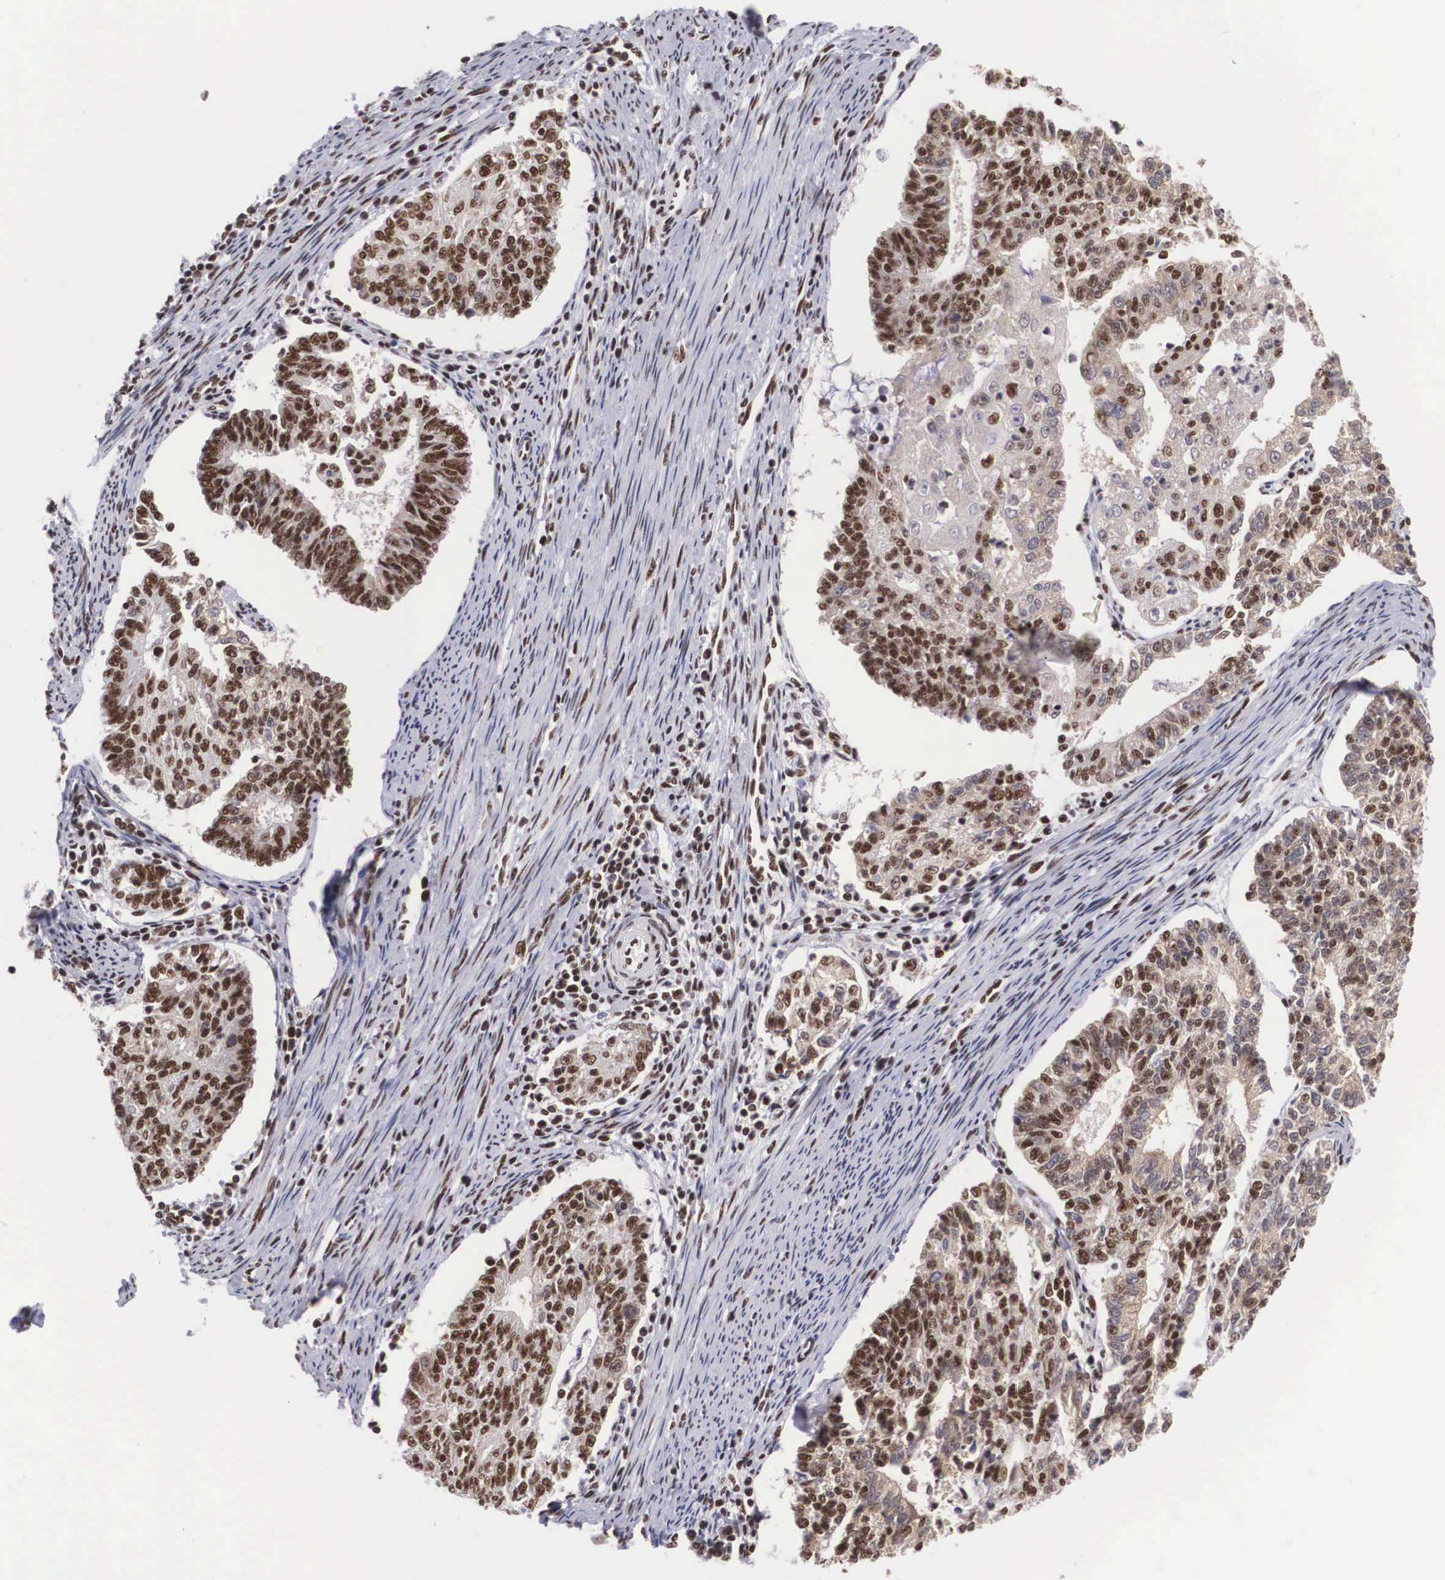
{"staining": {"intensity": "moderate", "quantity": ">75%", "location": "nuclear"}, "tissue": "endometrial cancer", "cell_type": "Tumor cells", "image_type": "cancer", "snomed": [{"axis": "morphology", "description": "Adenocarcinoma, NOS"}, {"axis": "topography", "description": "Endometrium"}], "caption": "Immunohistochemistry image of neoplastic tissue: human endometrial cancer (adenocarcinoma) stained using immunohistochemistry reveals medium levels of moderate protein expression localized specifically in the nuclear of tumor cells, appearing as a nuclear brown color.", "gene": "SF3A1", "patient": {"sex": "female", "age": 56}}